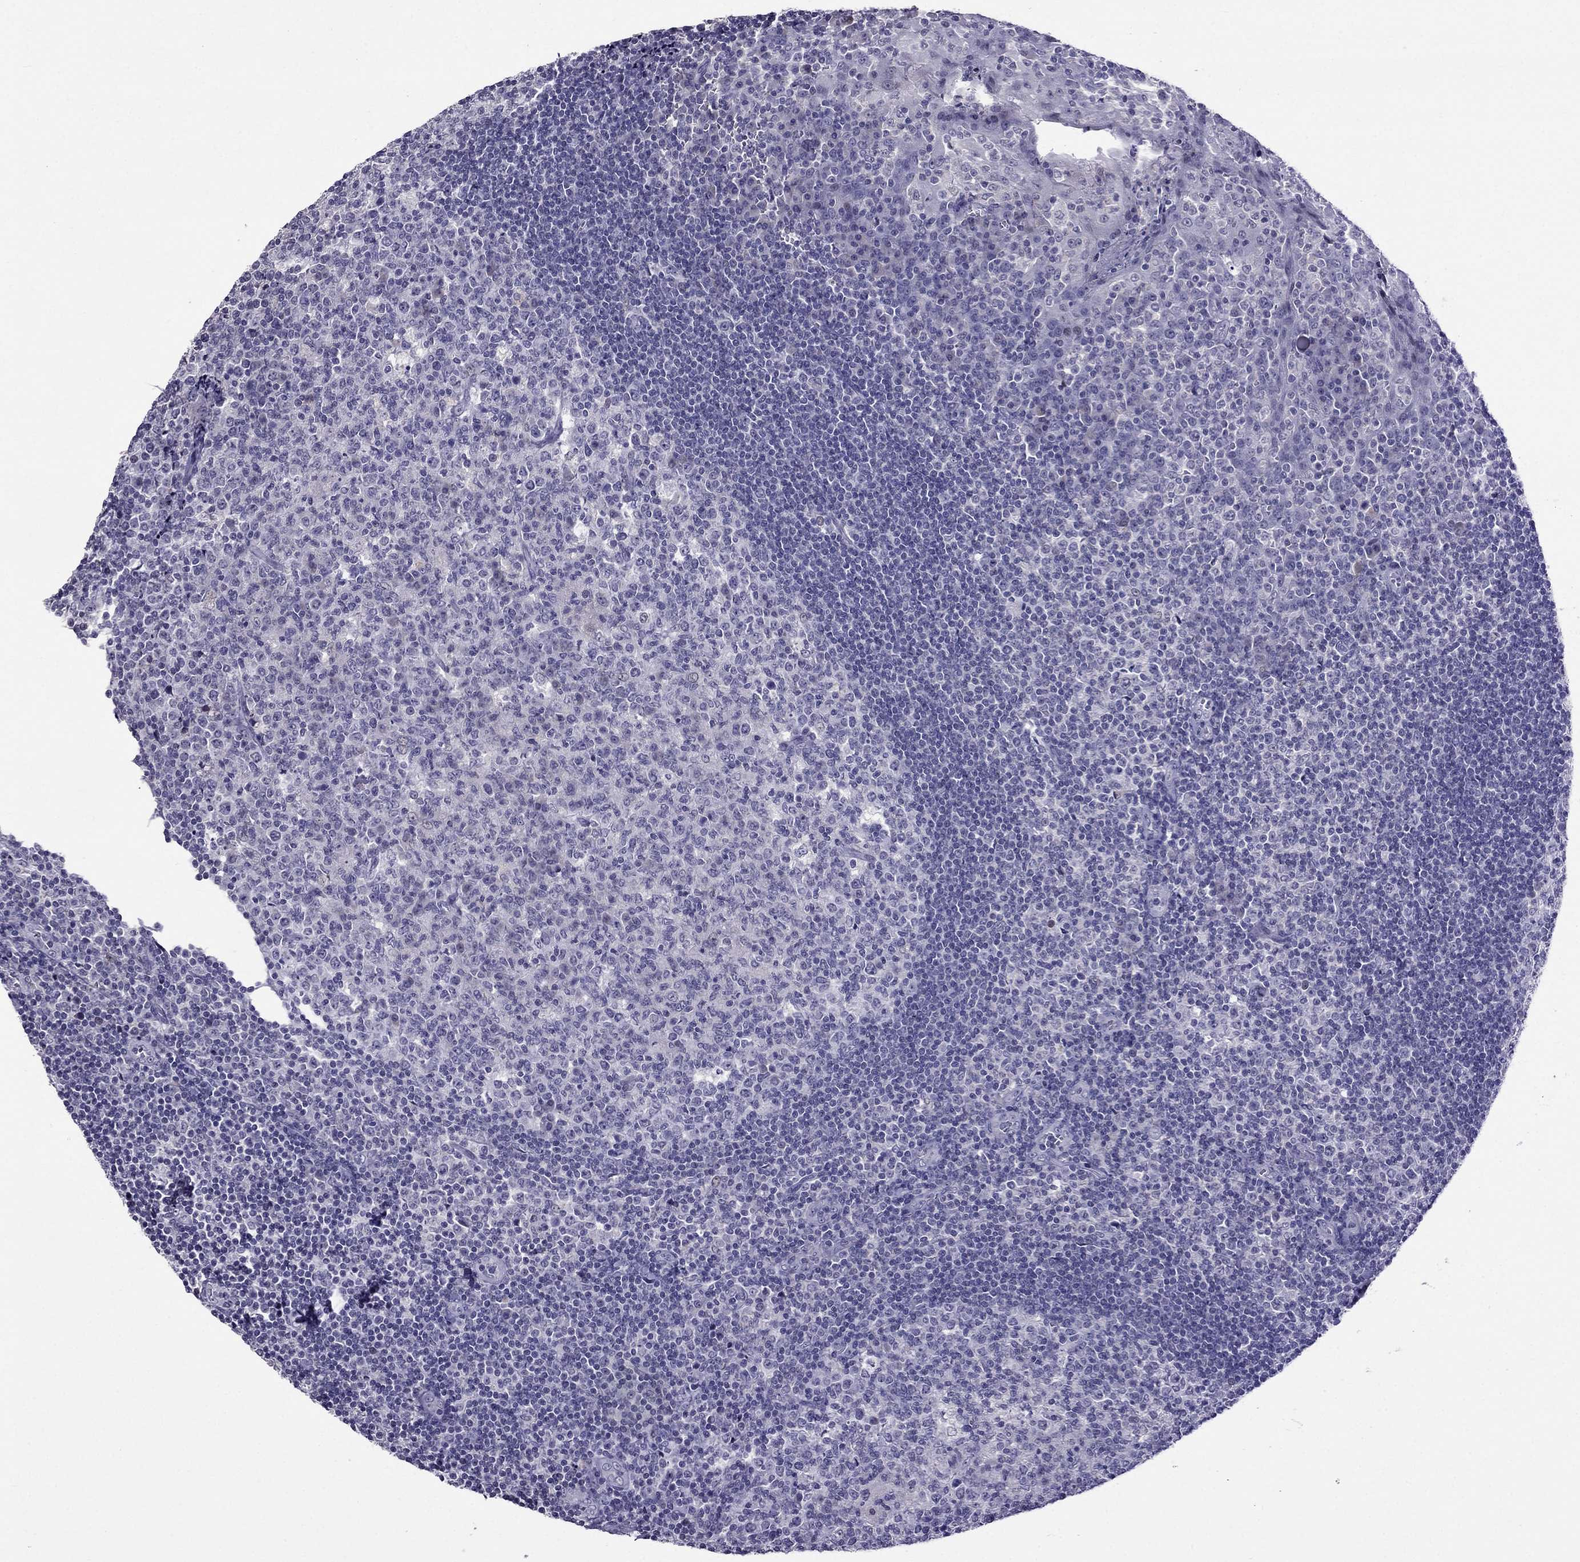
{"staining": {"intensity": "negative", "quantity": "none", "location": "none"}, "tissue": "tonsil", "cell_type": "Germinal center cells", "image_type": "normal", "snomed": [{"axis": "morphology", "description": "Normal tissue, NOS"}, {"axis": "topography", "description": "Tonsil"}], "caption": "Immunohistochemical staining of benign tonsil exhibits no significant expression in germinal center cells.", "gene": "SPTBN4", "patient": {"sex": "female", "age": 13}}